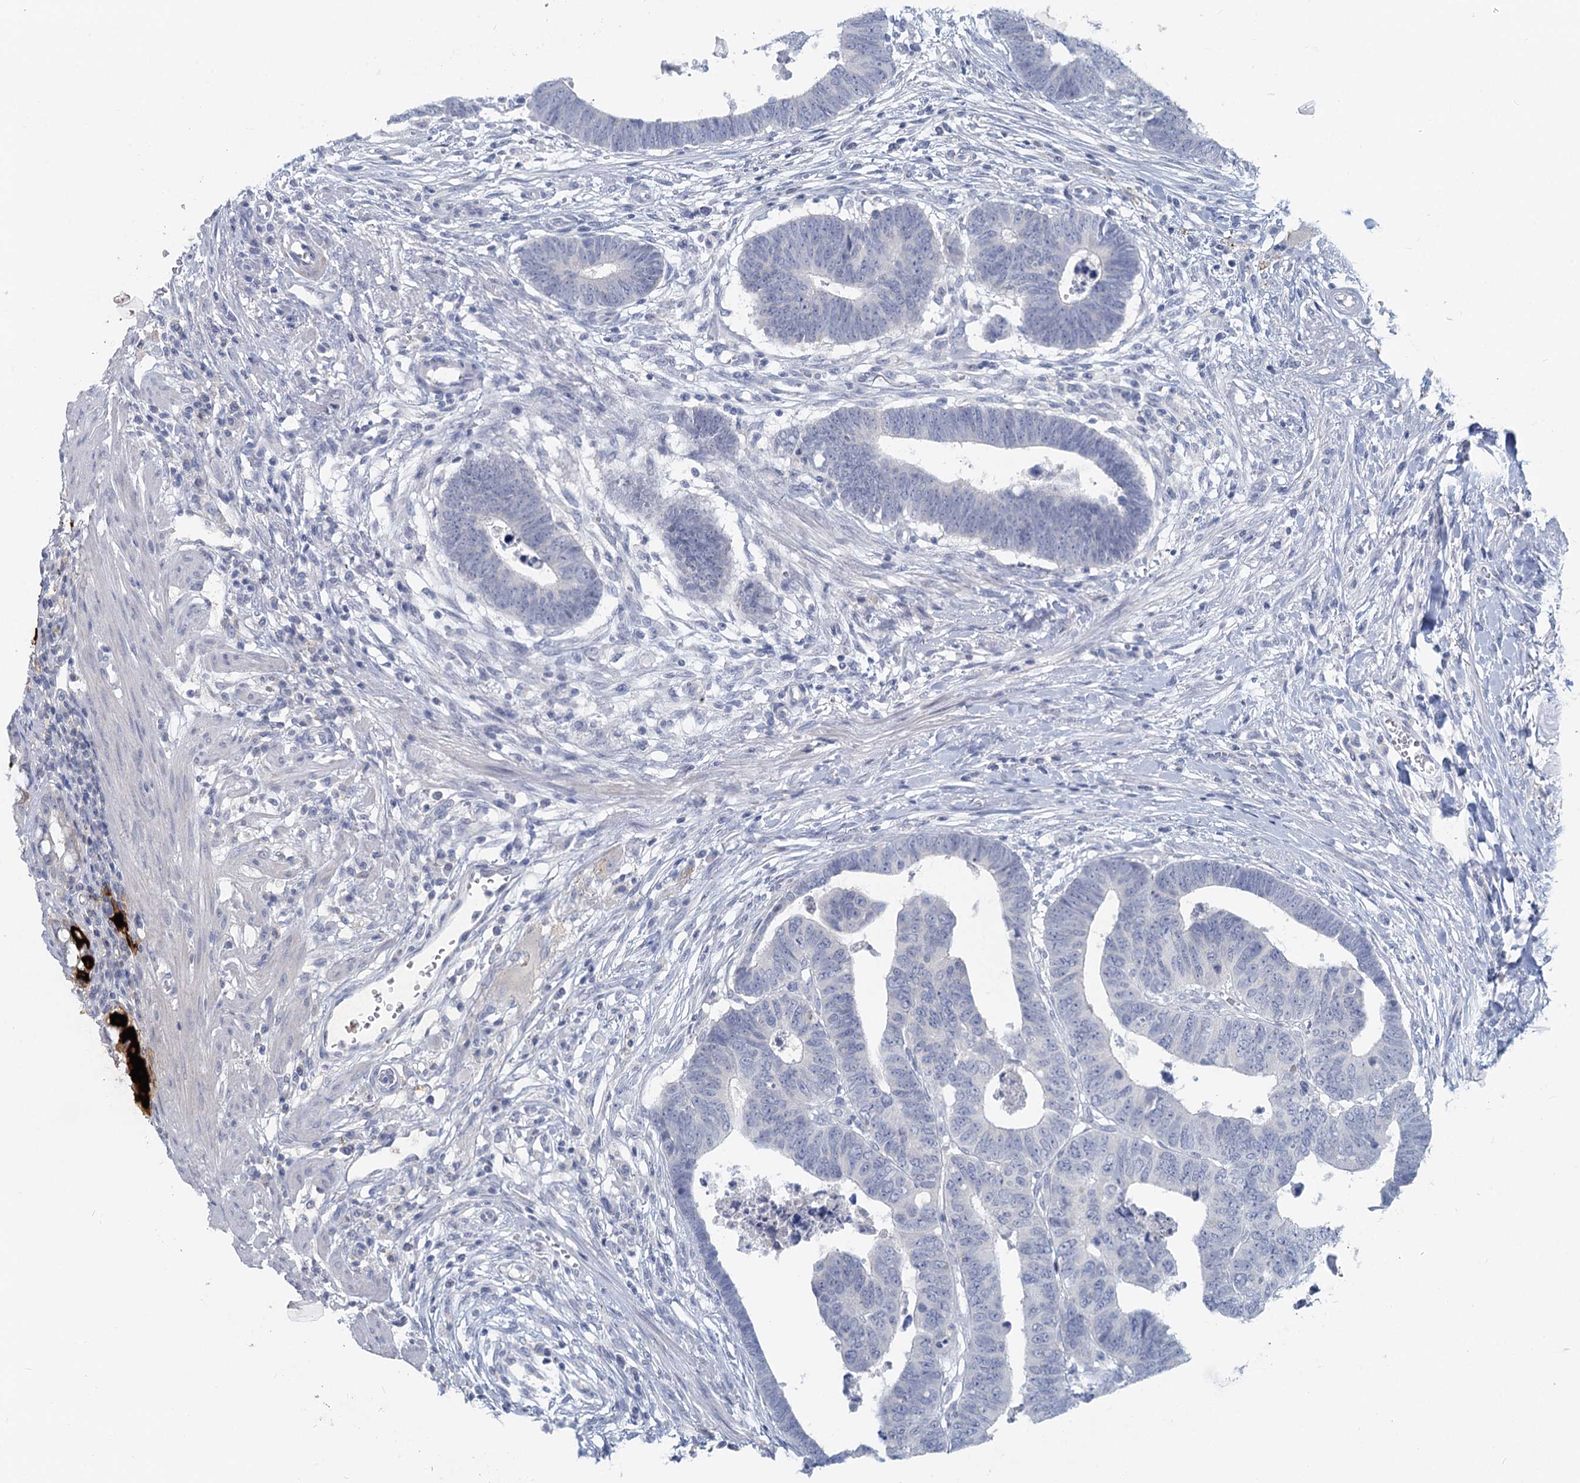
{"staining": {"intensity": "negative", "quantity": "none", "location": "none"}, "tissue": "colorectal cancer", "cell_type": "Tumor cells", "image_type": "cancer", "snomed": [{"axis": "morphology", "description": "Normal tissue, NOS"}, {"axis": "morphology", "description": "Adenocarcinoma, NOS"}, {"axis": "topography", "description": "Rectum"}], "caption": "Protein analysis of colorectal cancer (adenocarcinoma) exhibits no significant expression in tumor cells. Nuclei are stained in blue.", "gene": "CHGA", "patient": {"sex": "female", "age": 65}}